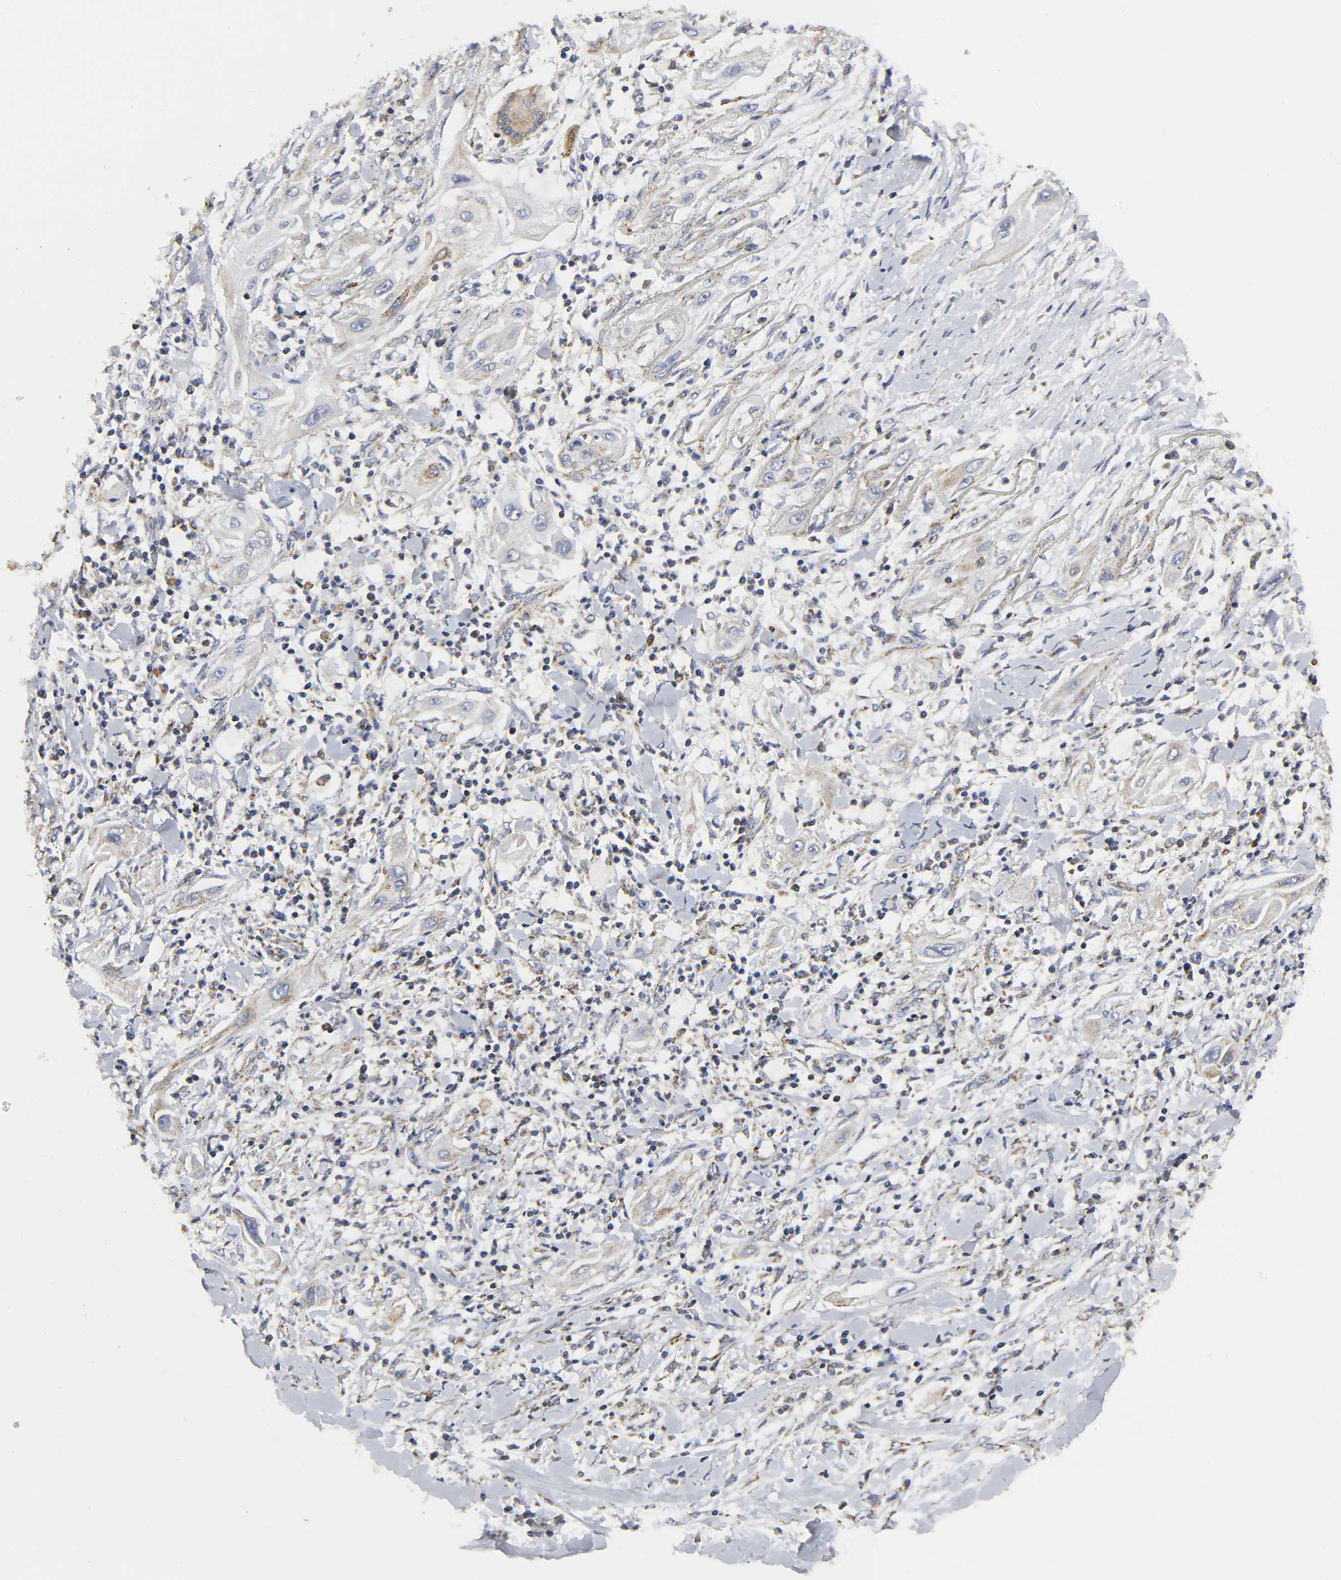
{"staining": {"intensity": "weak", "quantity": "25%-75%", "location": "cytoplasmic/membranous"}, "tissue": "lung cancer", "cell_type": "Tumor cells", "image_type": "cancer", "snomed": [{"axis": "morphology", "description": "Squamous cell carcinoma, NOS"}, {"axis": "topography", "description": "Lung"}], "caption": "High-power microscopy captured an immunohistochemistry (IHC) histopathology image of lung cancer (squamous cell carcinoma), revealing weak cytoplasmic/membranous expression in approximately 25%-75% of tumor cells.", "gene": "COX6B1", "patient": {"sex": "female", "age": 47}}